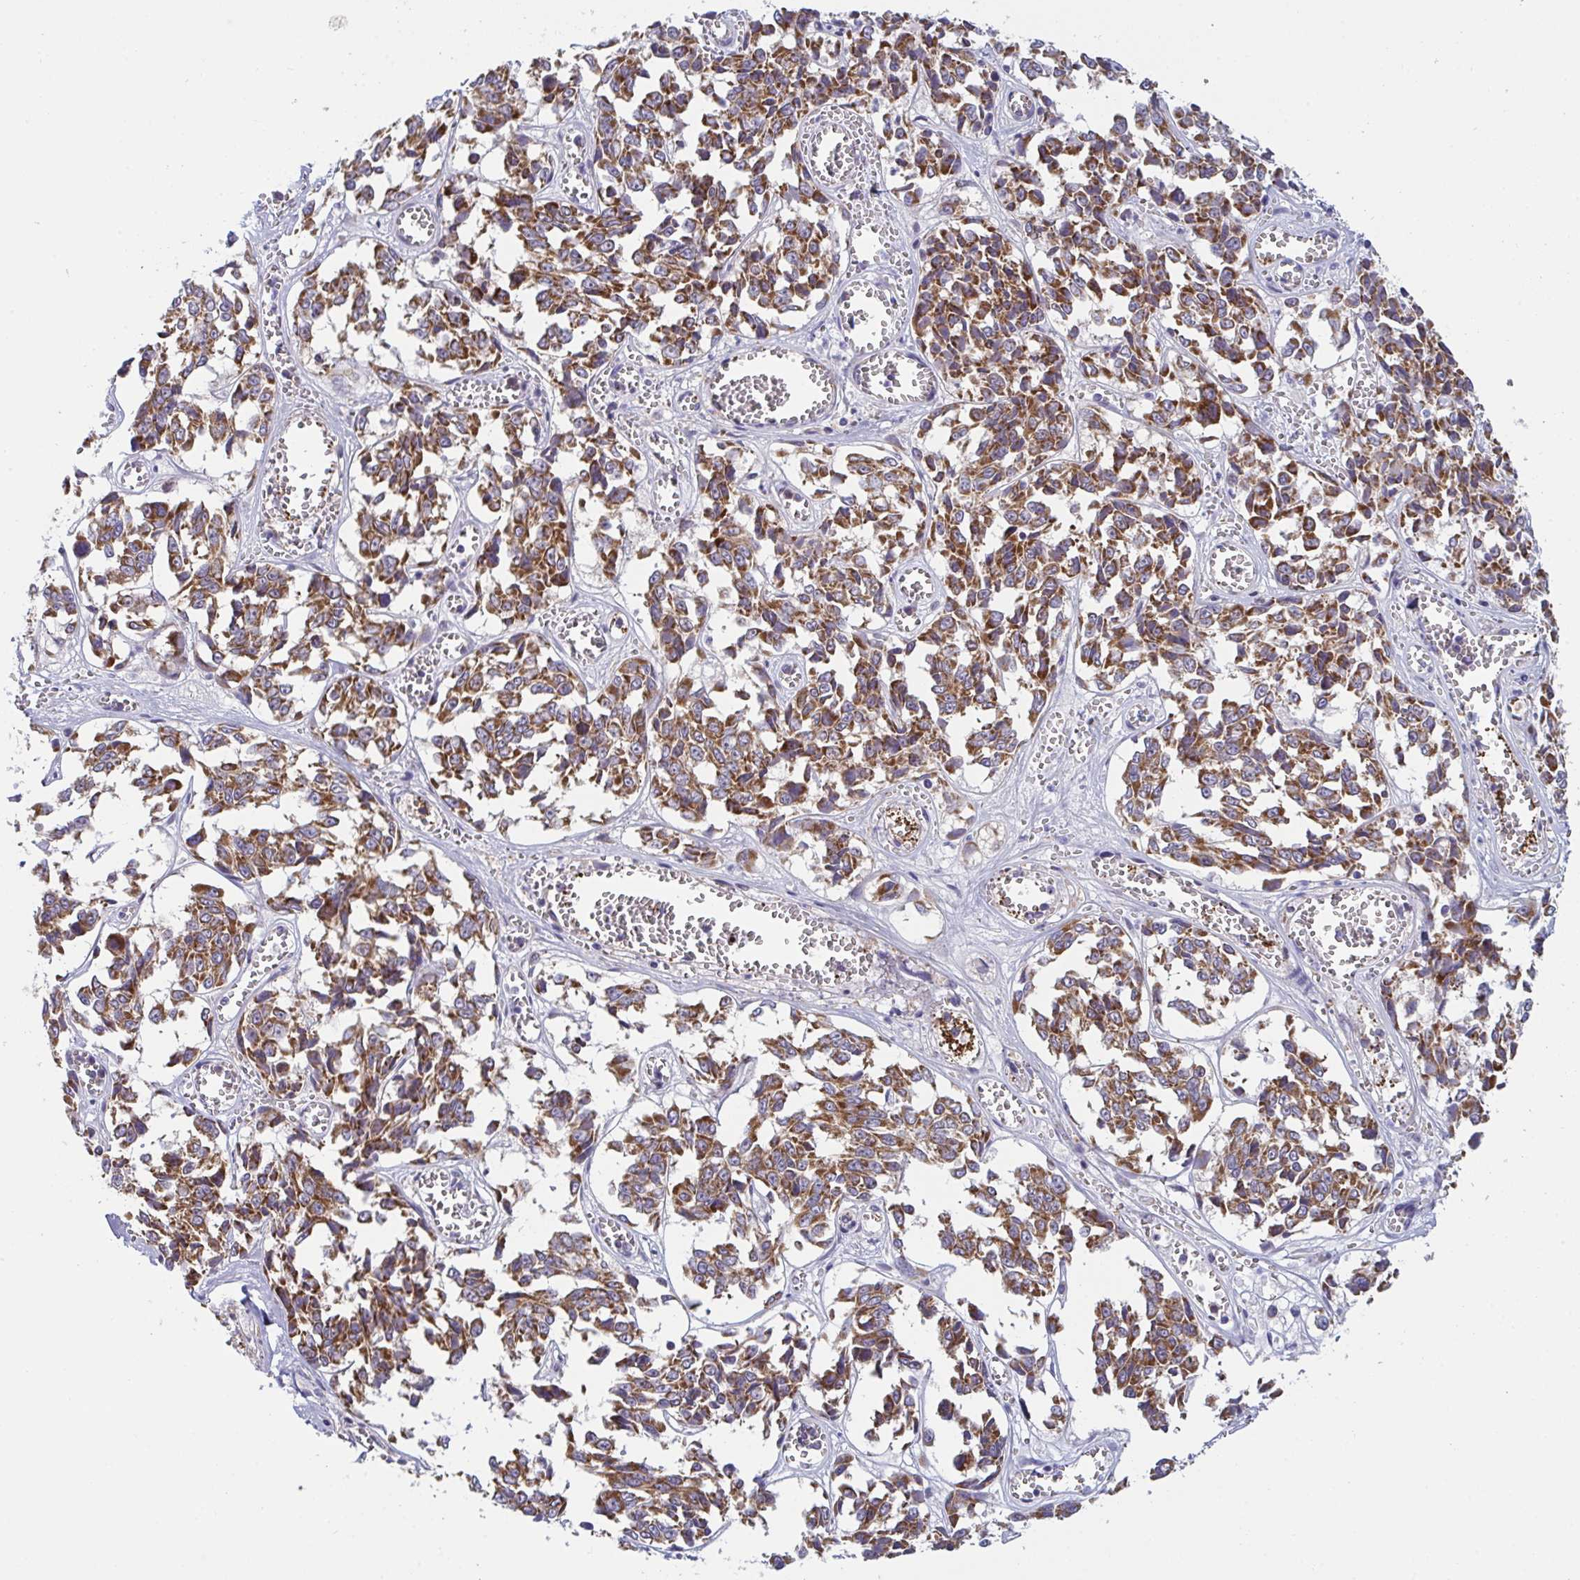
{"staining": {"intensity": "moderate", "quantity": ">75%", "location": "cytoplasmic/membranous"}, "tissue": "melanoma", "cell_type": "Tumor cells", "image_type": "cancer", "snomed": [{"axis": "morphology", "description": "Malignant melanoma, NOS"}, {"axis": "topography", "description": "Skin"}], "caption": "Malignant melanoma stained with a protein marker reveals moderate staining in tumor cells.", "gene": "MRPS2", "patient": {"sex": "female", "age": 64}}